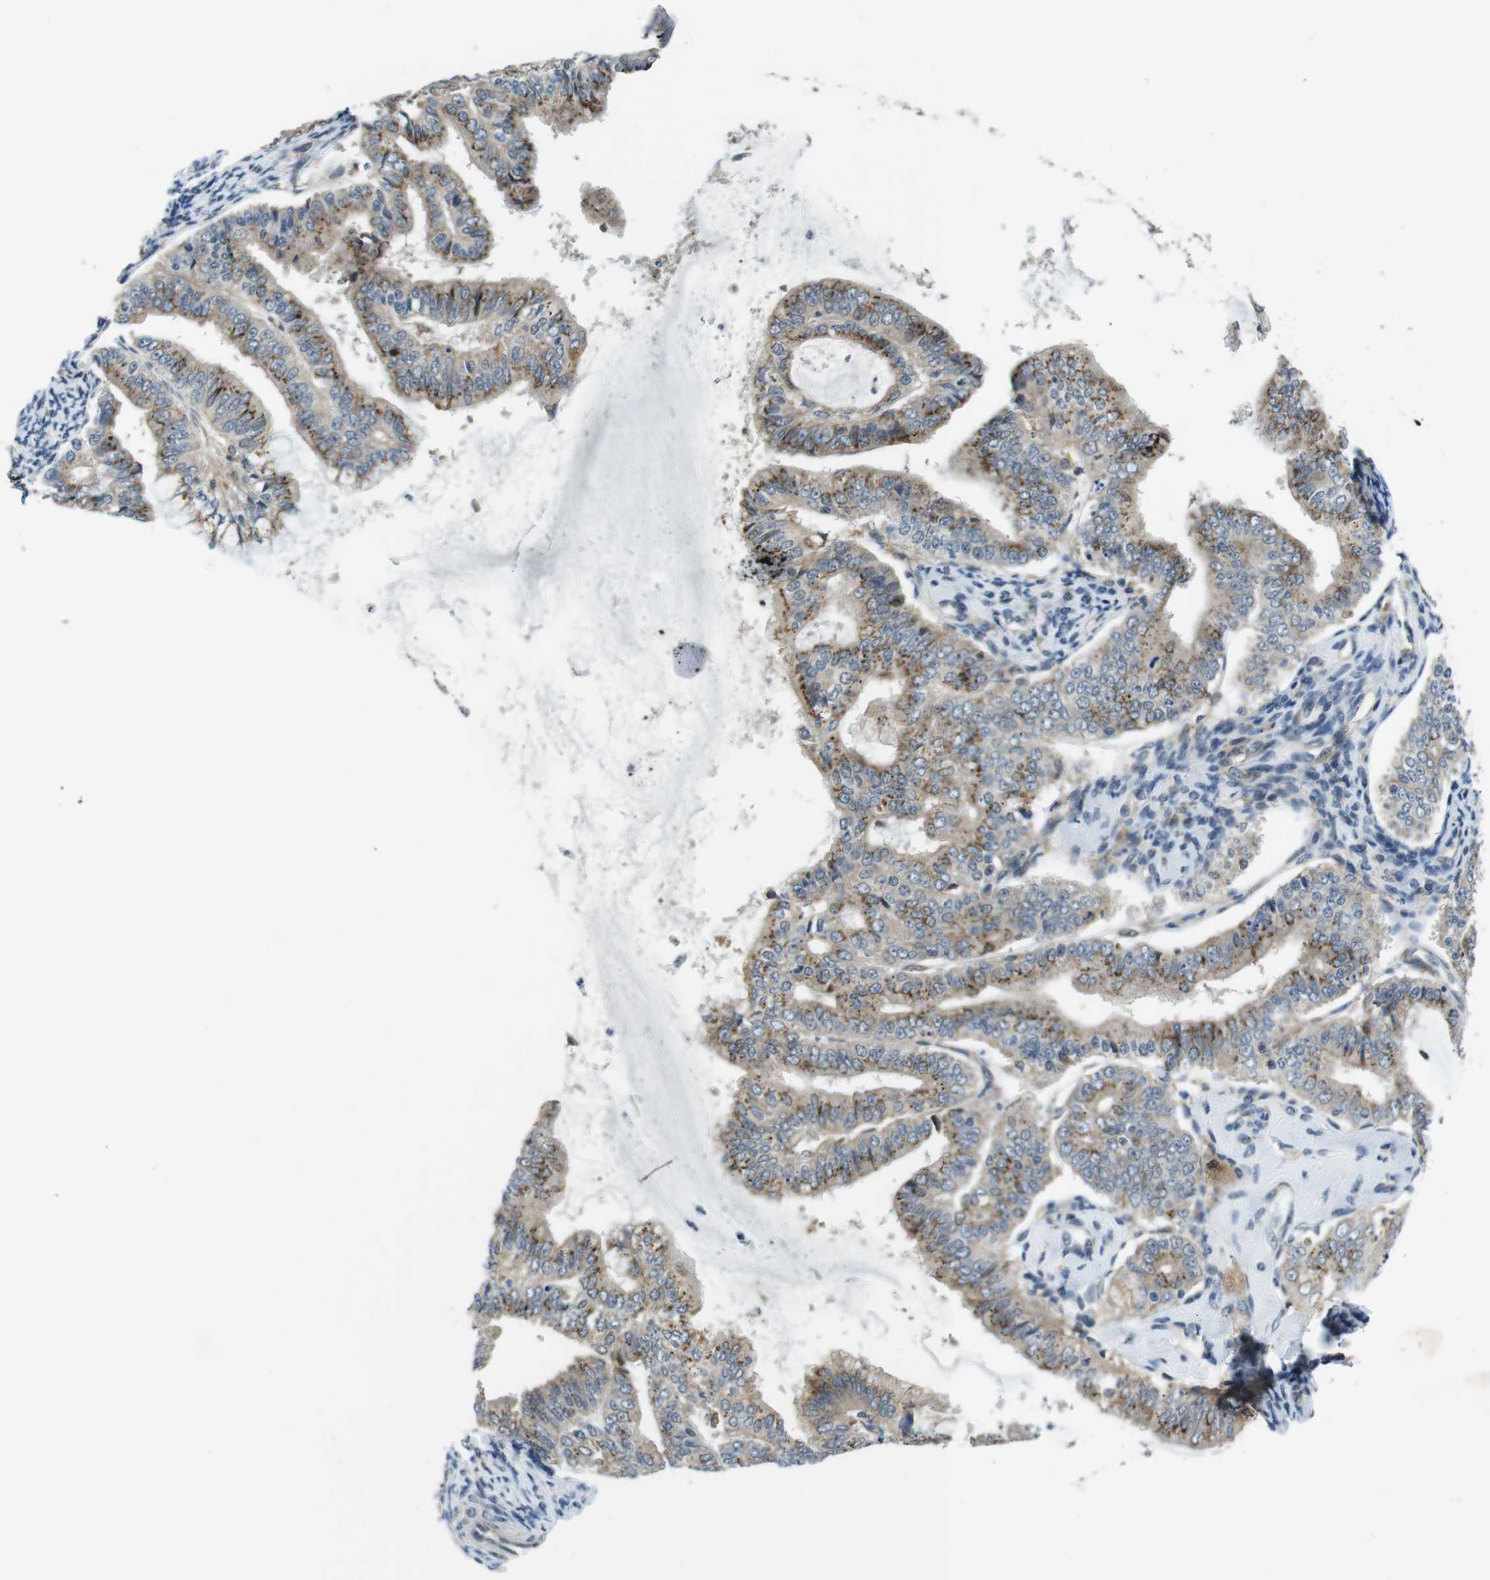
{"staining": {"intensity": "moderate", "quantity": ">75%", "location": "cytoplasmic/membranous"}, "tissue": "endometrial cancer", "cell_type": "Tumor cells", "image_type": "cancer", "snomed": [{"axis": "morphology", "description": "Adenocarcinoma, NOS"}, {"axis": "topography", "description": "Endometrium"}], "caption": "A photomicrograph of endometrial adenocarcinoma stained for a protein demonstrates moderate cytoplasmic/membranous brown staining in tumor cells. (IHC, brightfield microscopy, high magnification).", "gene": "PALD1", "patient": {"sex": "female", "age": 63}}